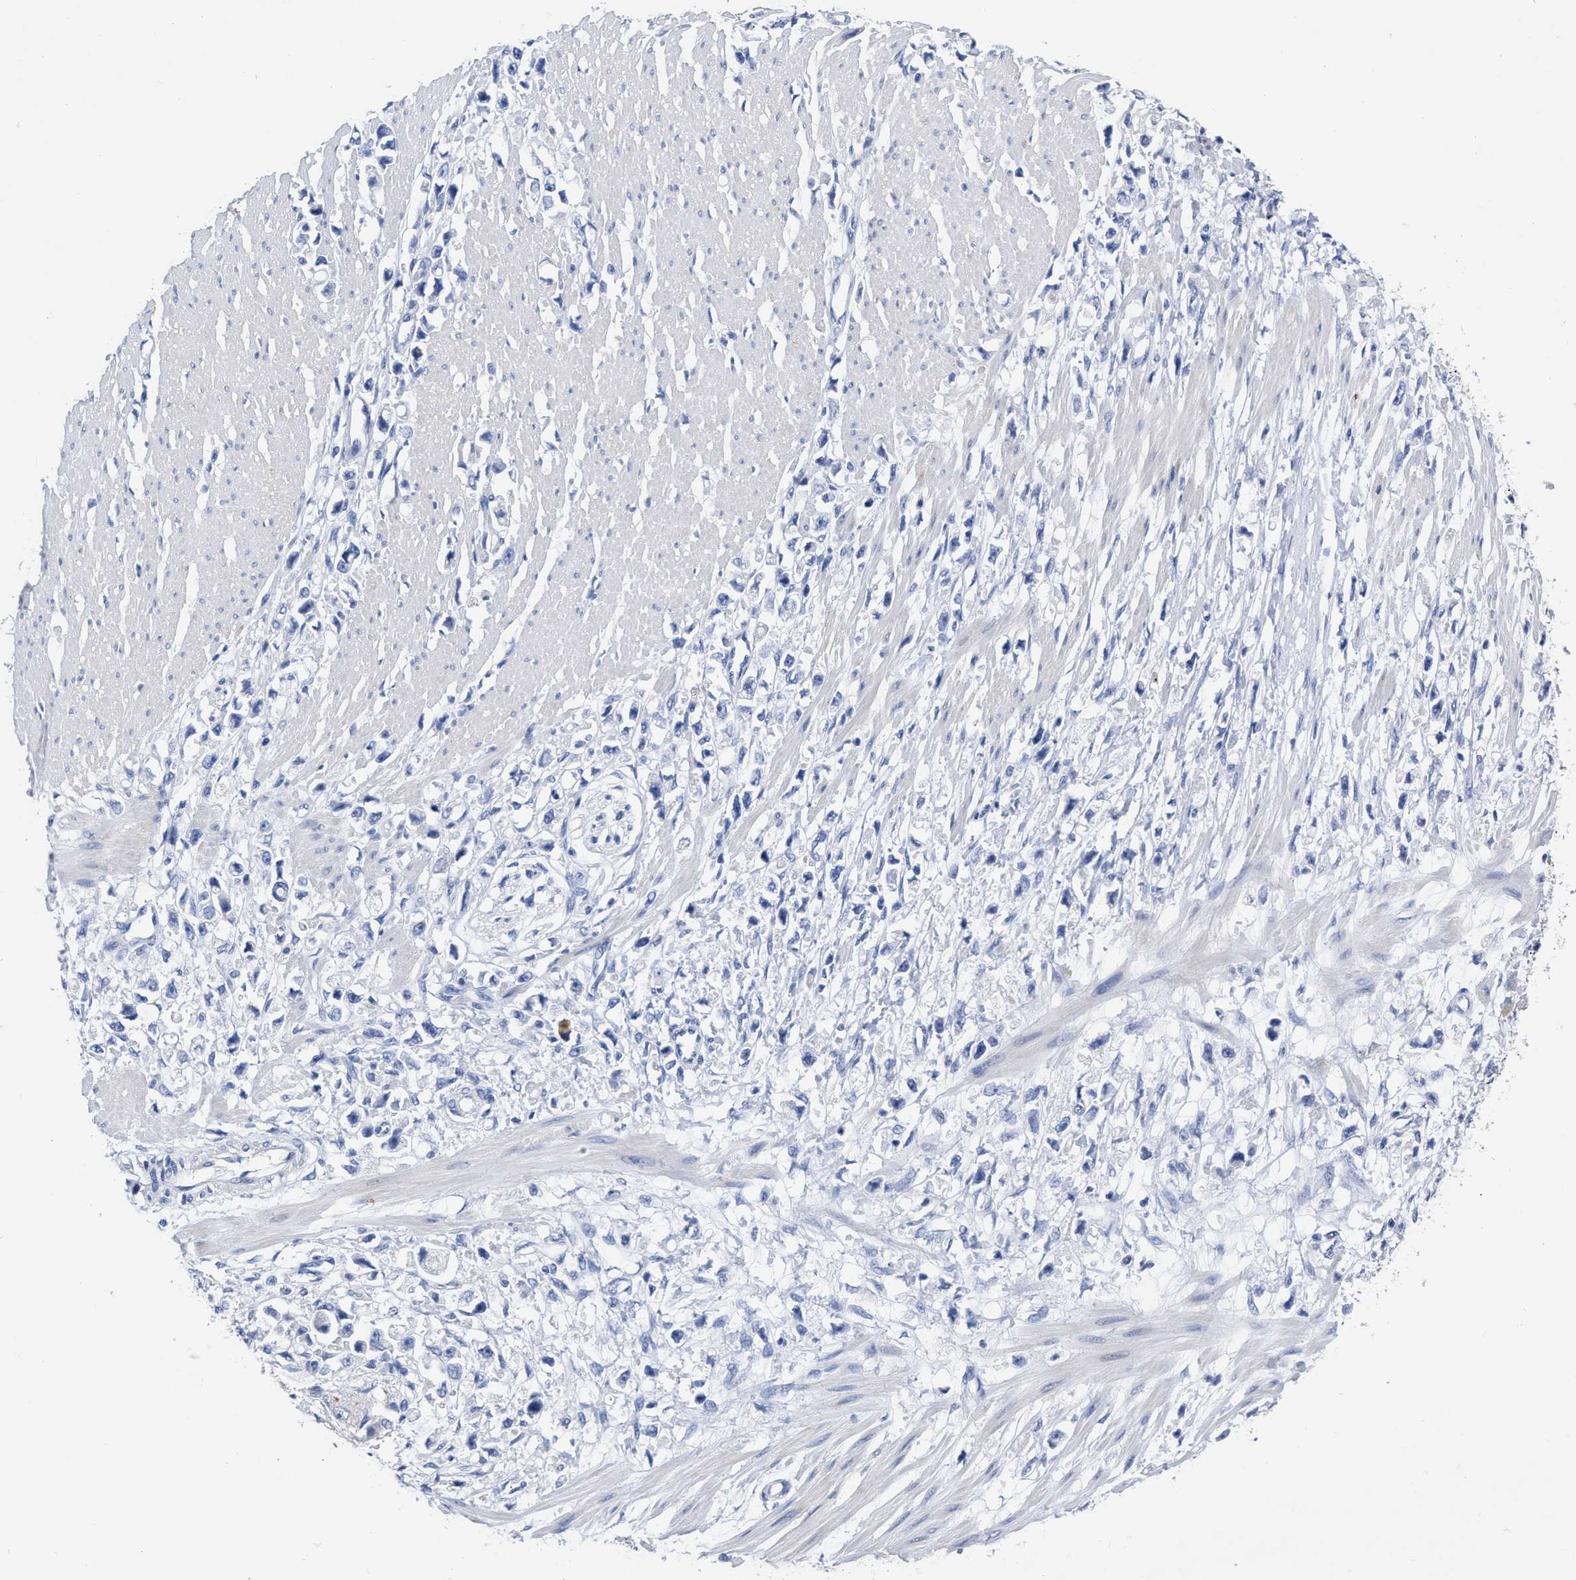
{"staining": {"intensity": "negative", "quantity": "none", "location": "none"}, "tissue": "stomach cancer", "cell_type": "Tumor cells", "image_type": "cancer", "snomed": [{"axis": "morphology", "description": "Adenocarcinoma, NOS"}, {"axis": "topography", "description": "Stomach"}], "caption": "Micrograph shows no significant protein expression in tumor cells of stomach adenocarcinoma.", "gene": "ANXA13", "patient": {"sex": "female", "age": 59}}